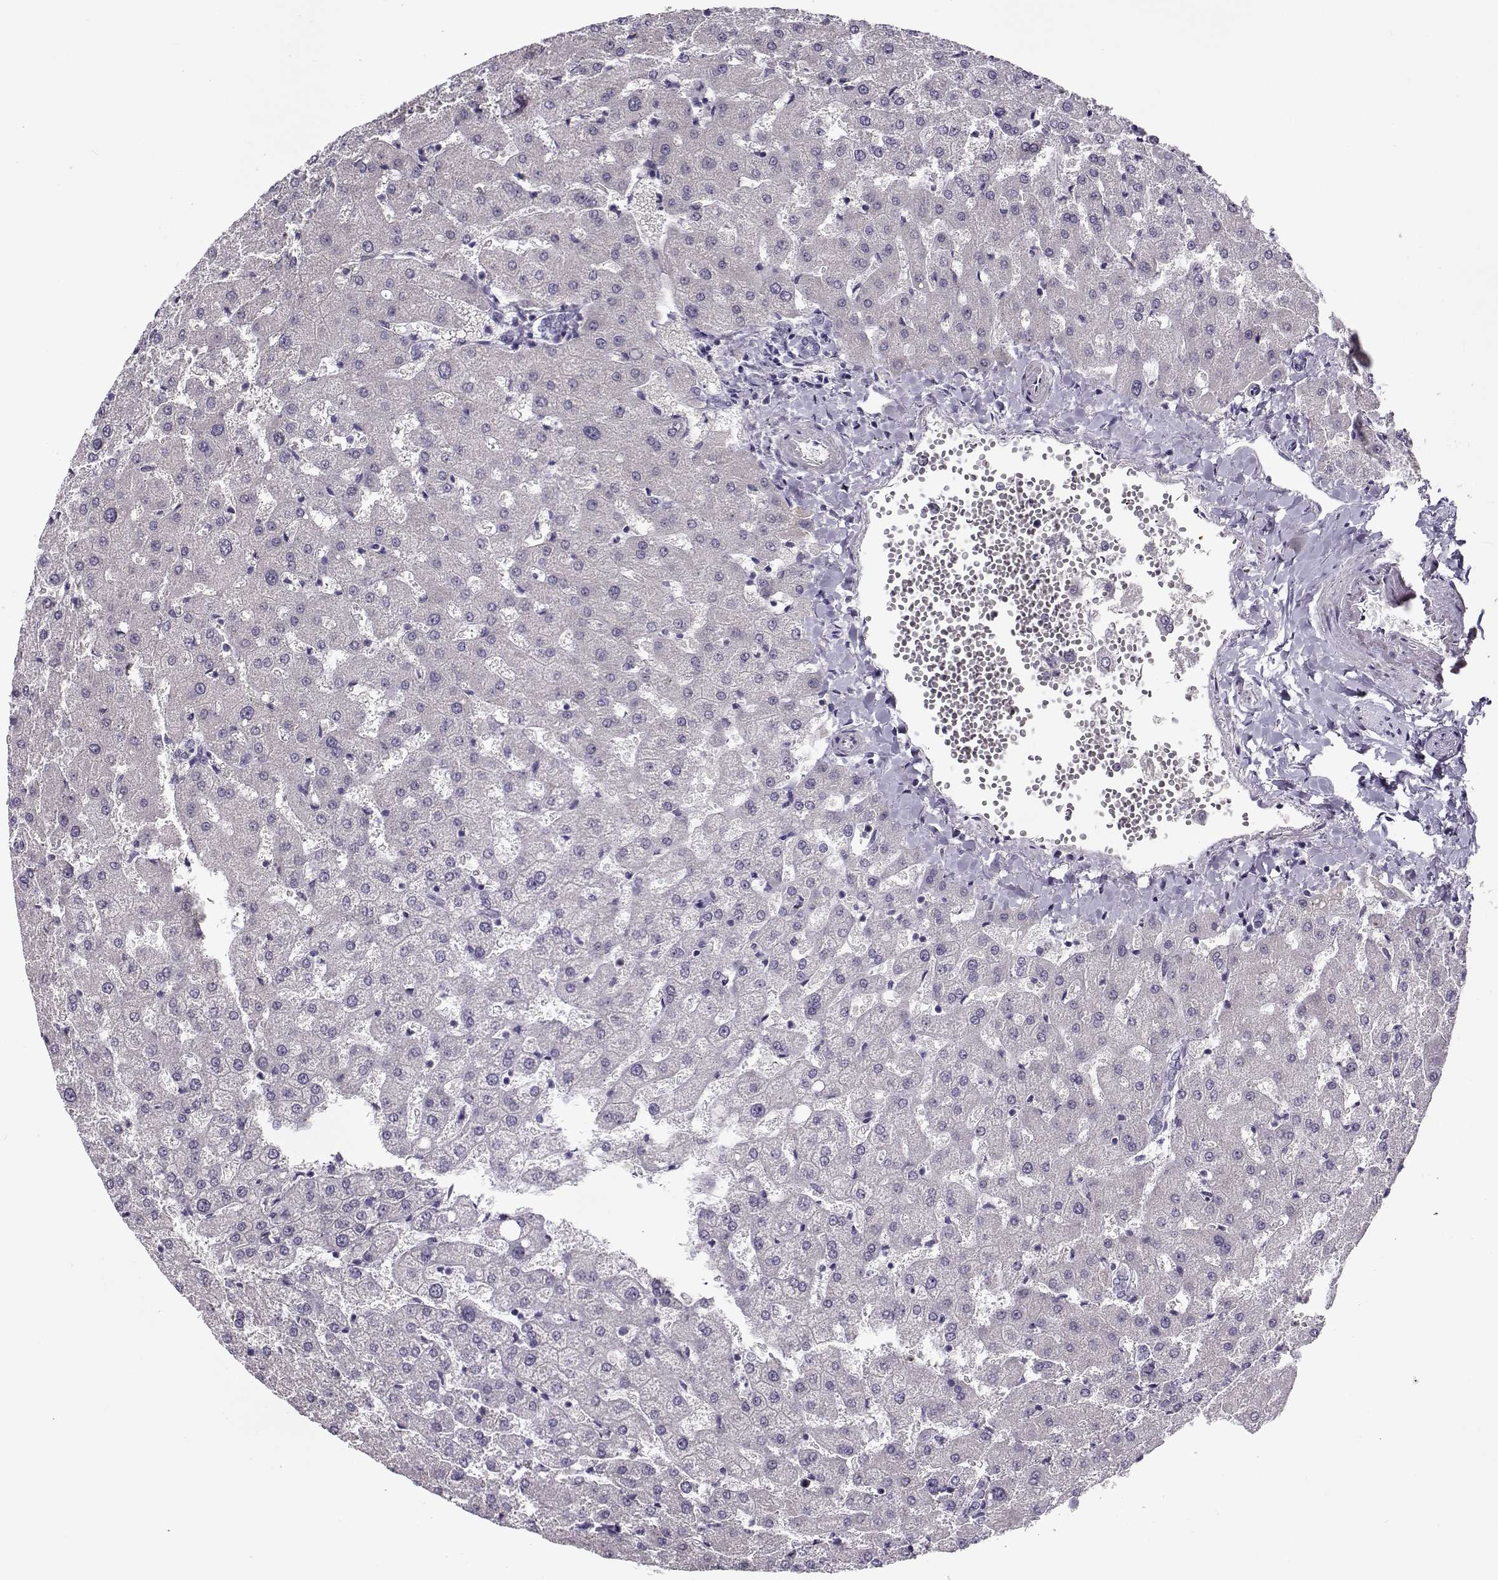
{"staining": {"intensity": "negative", "quantity": "none", "location": "none"}, "tissue": "liver", "cell_type": "Cholangiocytes", "image_type": "normal", "snomed": [{"axis": "morphology", "description": "Normal tissue, NOS"}, {"axis": "topography", "description": "Liver"}], "caption": "Cholangiocytes show no significant protein positivity in normal liver.", "gene": "NPW", "patient": {"sex": "female", "age": 50}}